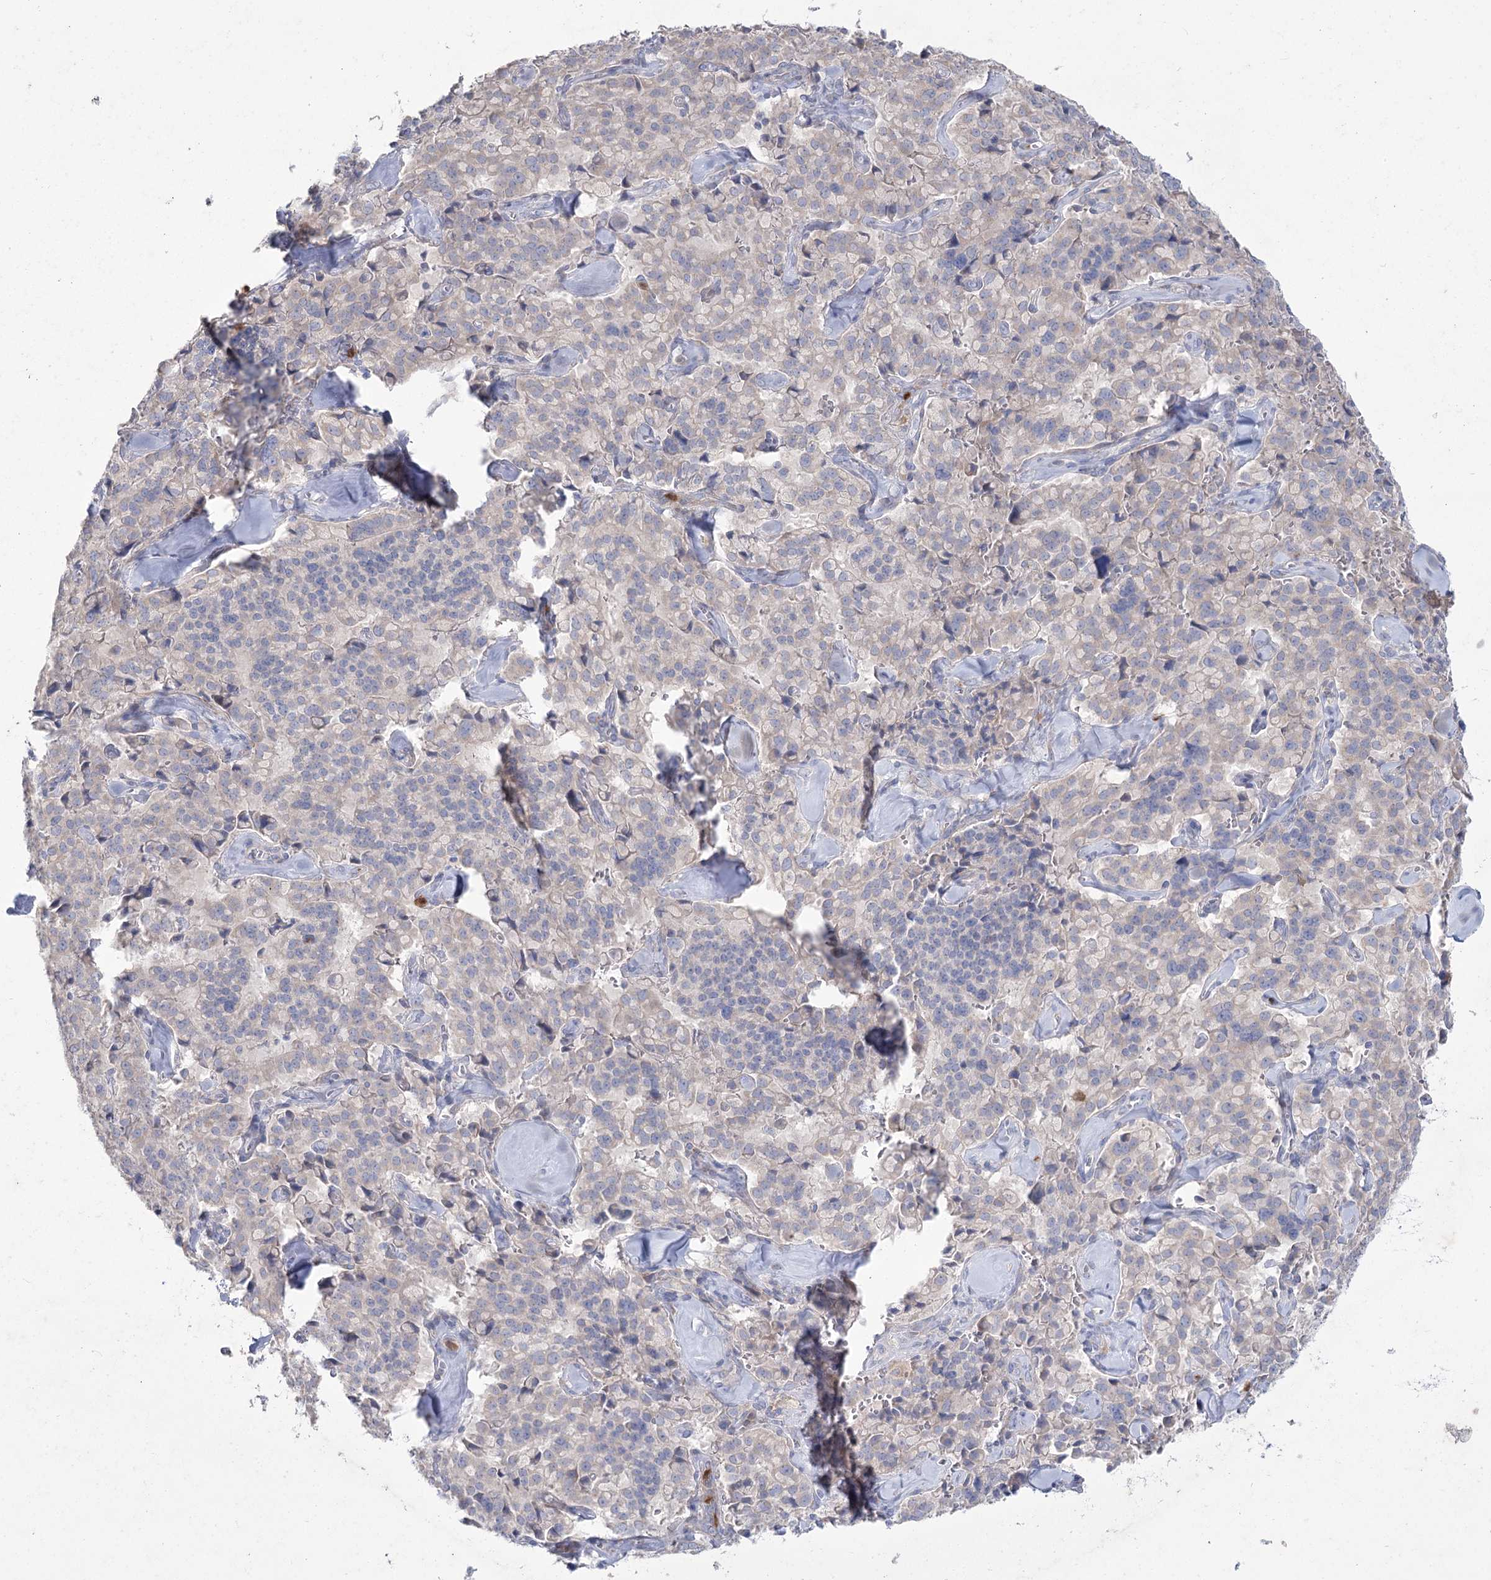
{"staining": {"intensity": "negative", "quantity": "none", "location": "none"}, "tissue": "pancreatic cancer", "cell_type": "Tumor cells", "image_type": "cancer", "snomed": [{"axis": "morphology", "description": "Adenocarcinoma, NOS"}, {"axis": "topography", "description": "Pancreas"}], "caption": "Immunohistochemistry micrograph of neoplastic tissue: human pancreatic cancer stained with DAB displays no significant protein expression in tumor cells.", "gene": "NIPAL4", "patient": {"sex": "male", "age": 65}}